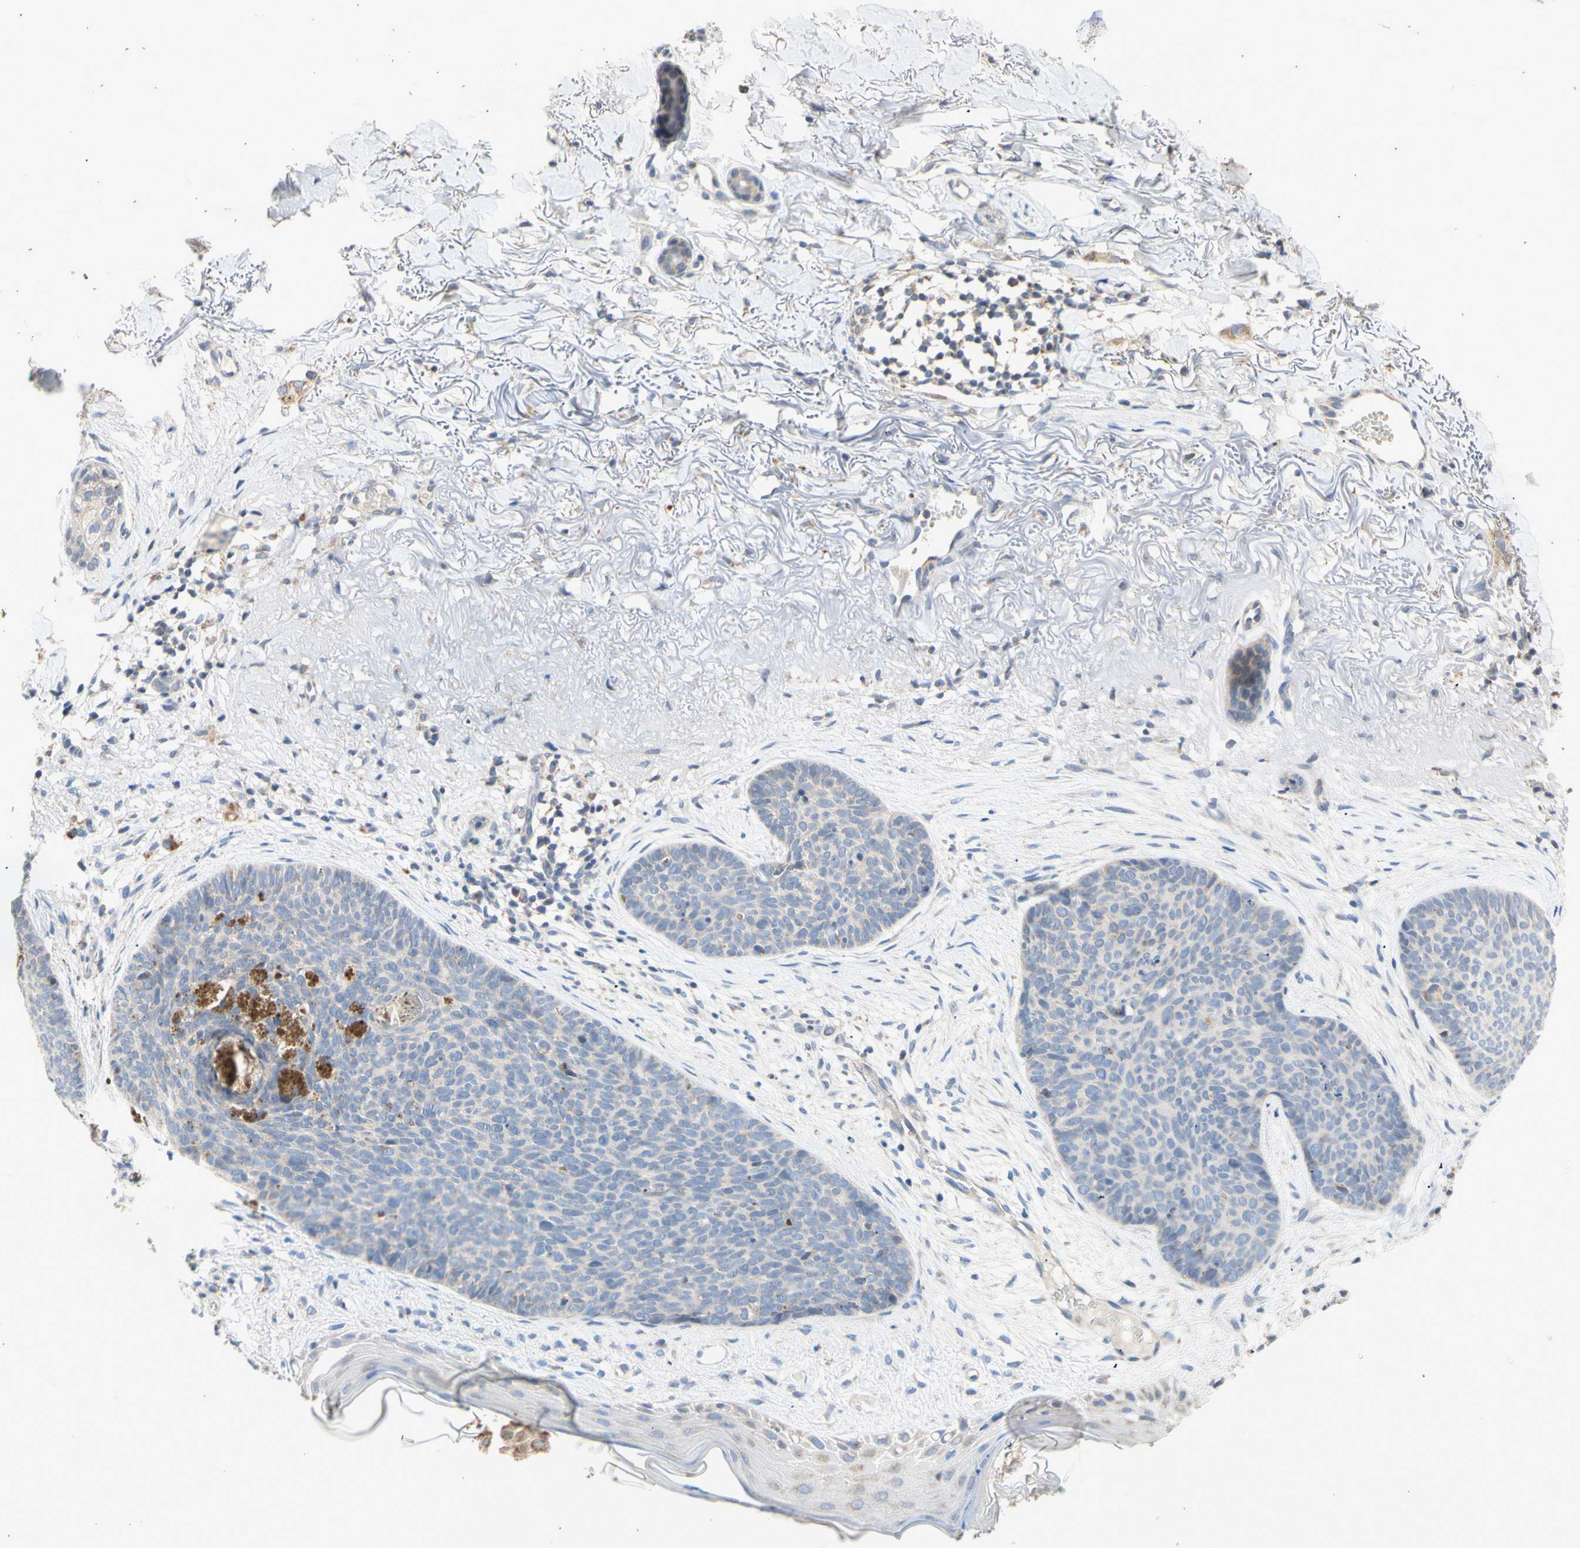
{"staining": {"intensity": "negative", "quantity": "none", "location": "none"}, "tissue": "skin cancer", "cell_type": "Tumor cells", "image_type": "cancer", "snomed": [{"axis": "morphology", "description": "Normal tissue, NOS"}, {"axis": "morphology", "description": "Basal cell carcinoma"}, {"axis": "topography", "description": "Skin"}], "caption": "Immunohistochemical staining of basal cell carcinoma (skin) exhibits no significant positivity in tumor cells.", "gene": "PTGIS", "patient": {"sex": "female", "age": 70}}